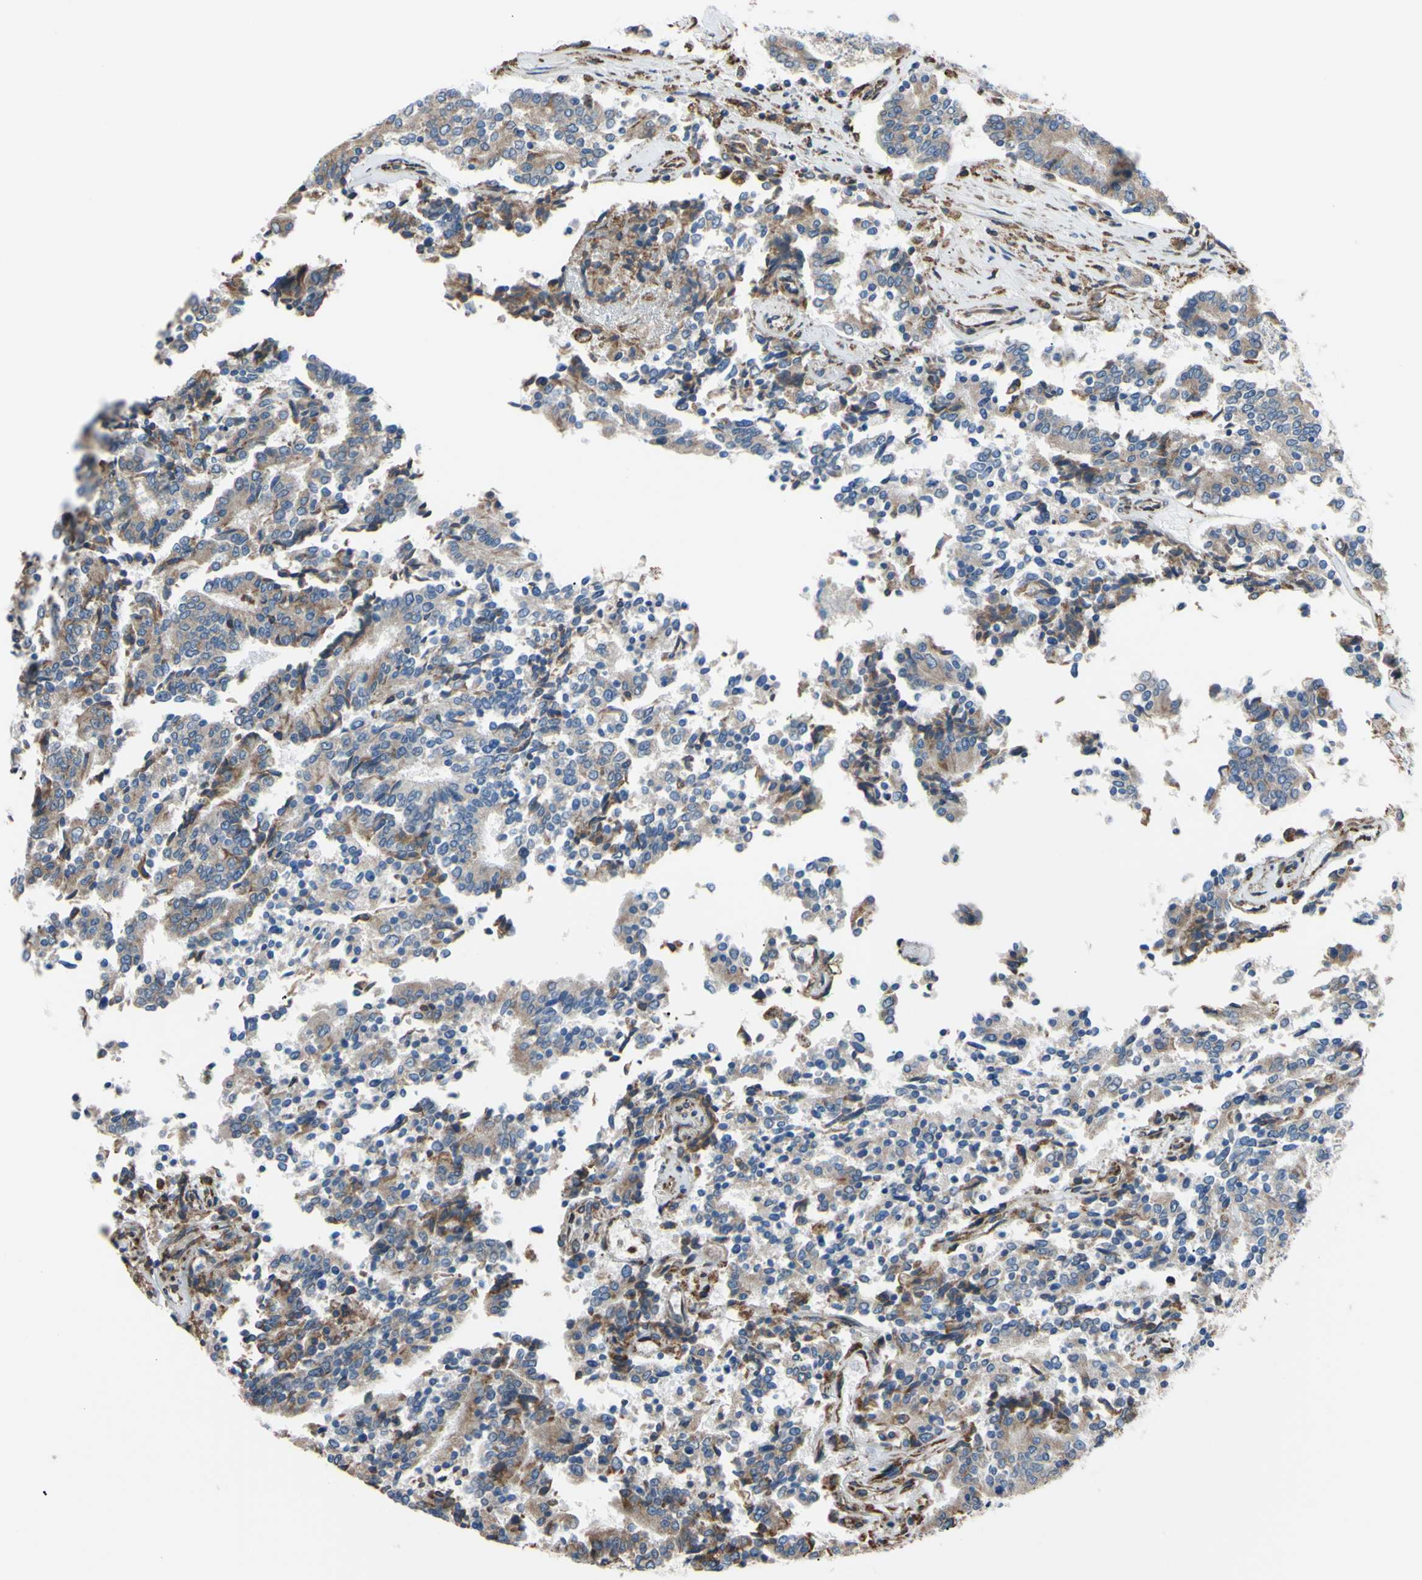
{"staining": {"intensity": "moderate", "quantity": "25%-75%", "location": "cytoplasmic/membranous"}, "tissue": "prostate cancer", "cell_type": "Tumor cells", "image_type": "cancer", "snomed": [{"axis": "morphology", "description": "Normal tissue, NOS"}, {"axis": "morphology", "description": "Adenocarcinoma, High grade"}, {"axis": "topography", "description": "Prostate"}, {"axis": "topography", "description": "Seminal veicle"}], "caption": "High-power microscopy captured an immunohistochemistry (IHC) micrograph of prostate cancer, revealing moderate cytoplasmic/membranous positivity in about 25%-75% of tumor cells.", "gene": "BMF", "patient": {"sex": "male", "age": 55}}